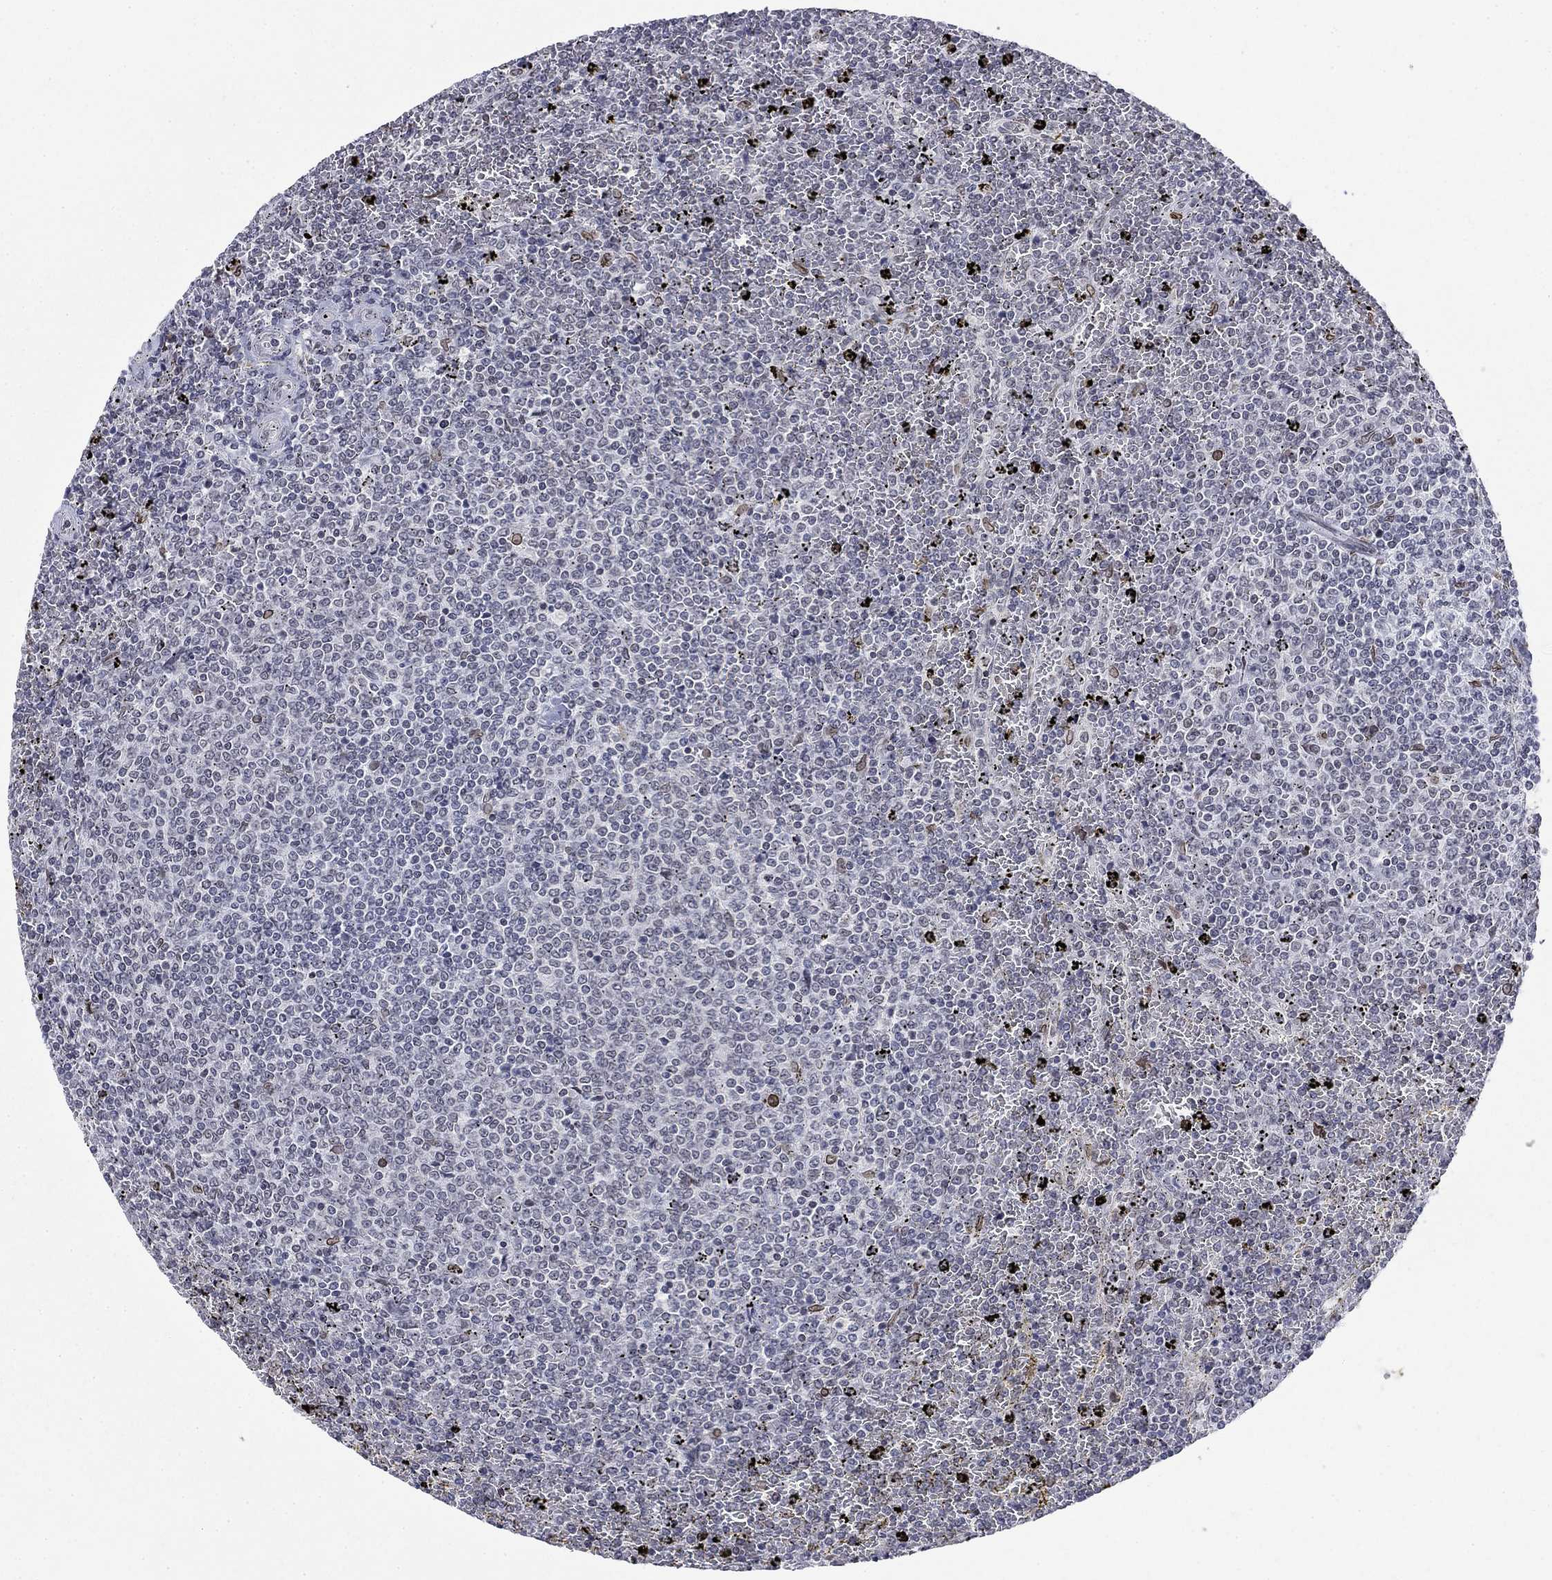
{"staining": {"intensity": "negative", "quantity": "none", "location": "none"}, "tissue": "lymphoma", "cell_type": "Tumor cells", "image_type": "cancer", "snomed": [{"axis": "morphology", "description": "Malignant lymphoma, non-Hodgkin's type, Low grade"}, {"axis": "topography", "description": "Spleen"}], "caption": "An immunohistochemistry (IHC) photomicrograph of low-grade malignant lymphoma, non-Hodgkin's type is shown. There is no staining in tumor cells of low-grade malignant lymphoma, non-Hodgkin's type. (Brightfield microscopy of DAB (3,3'-diaminobenzidine) immunohistochemistry (IHC) at high magnification).", "gene": "TOR1AIP1", "patient": {"sex": "female", "age": 77}}